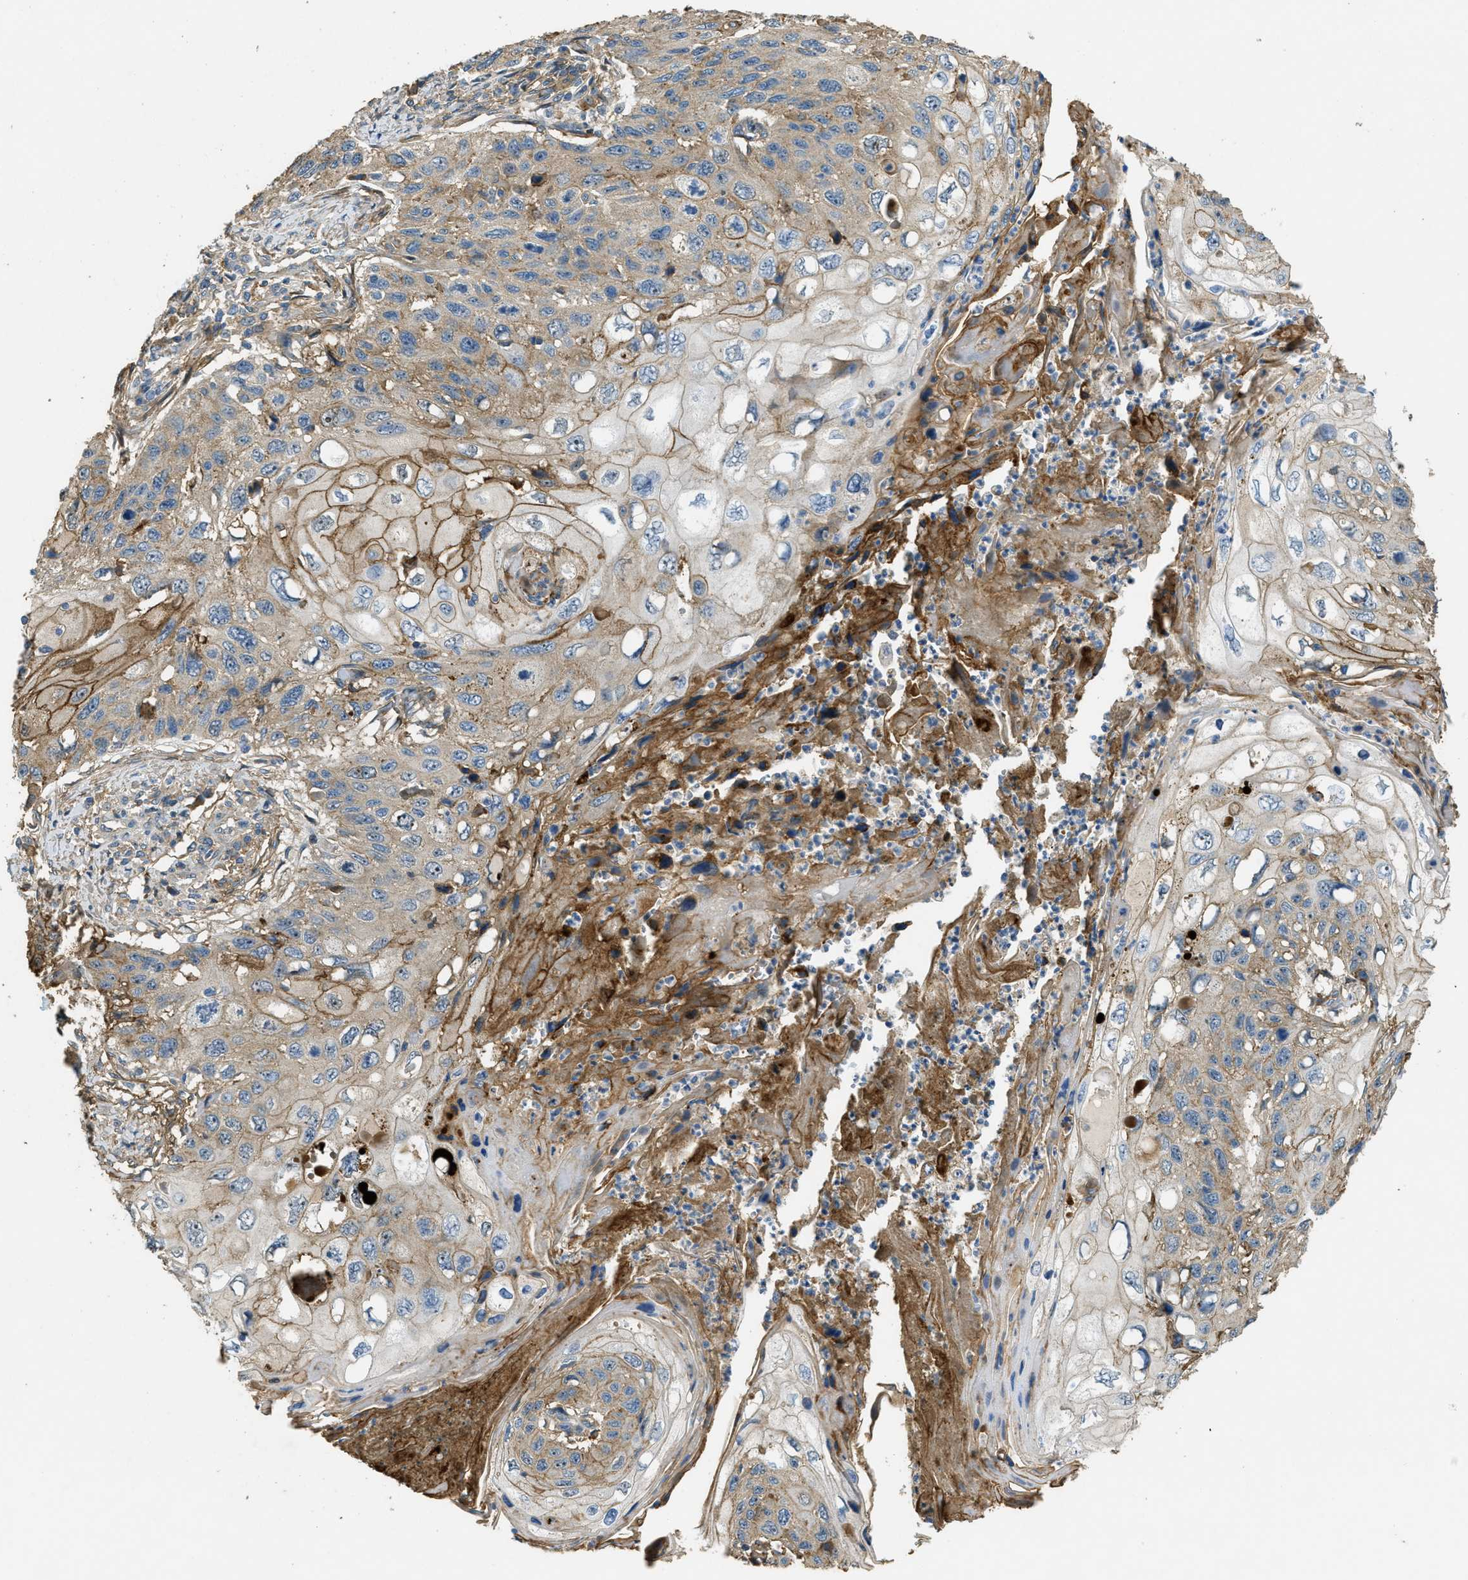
{"staining": {"intensity": "weak", "quantity": ">75%", "location": "cytoplasmic/membranous"}, "tissue": "cervical cancer", "cell_type": "Tumor cells", "image_type": "cancer", "snomed": [{"axis": "morphology", "description": "Squamous cell carcinoma, NOS"}, {"axis": "topography", "description": "Cervix"}], "caption": "Immunohistochemistry (IHC) image of cervical squamous cell carcinoma stained for a protein (brown), which demonstrates low levels of weak cytoplasmic/membranous staining in approximately >75% of tumor cells.", "gene": "OSMR", "patient": {"sex": "female", "age": 70}}